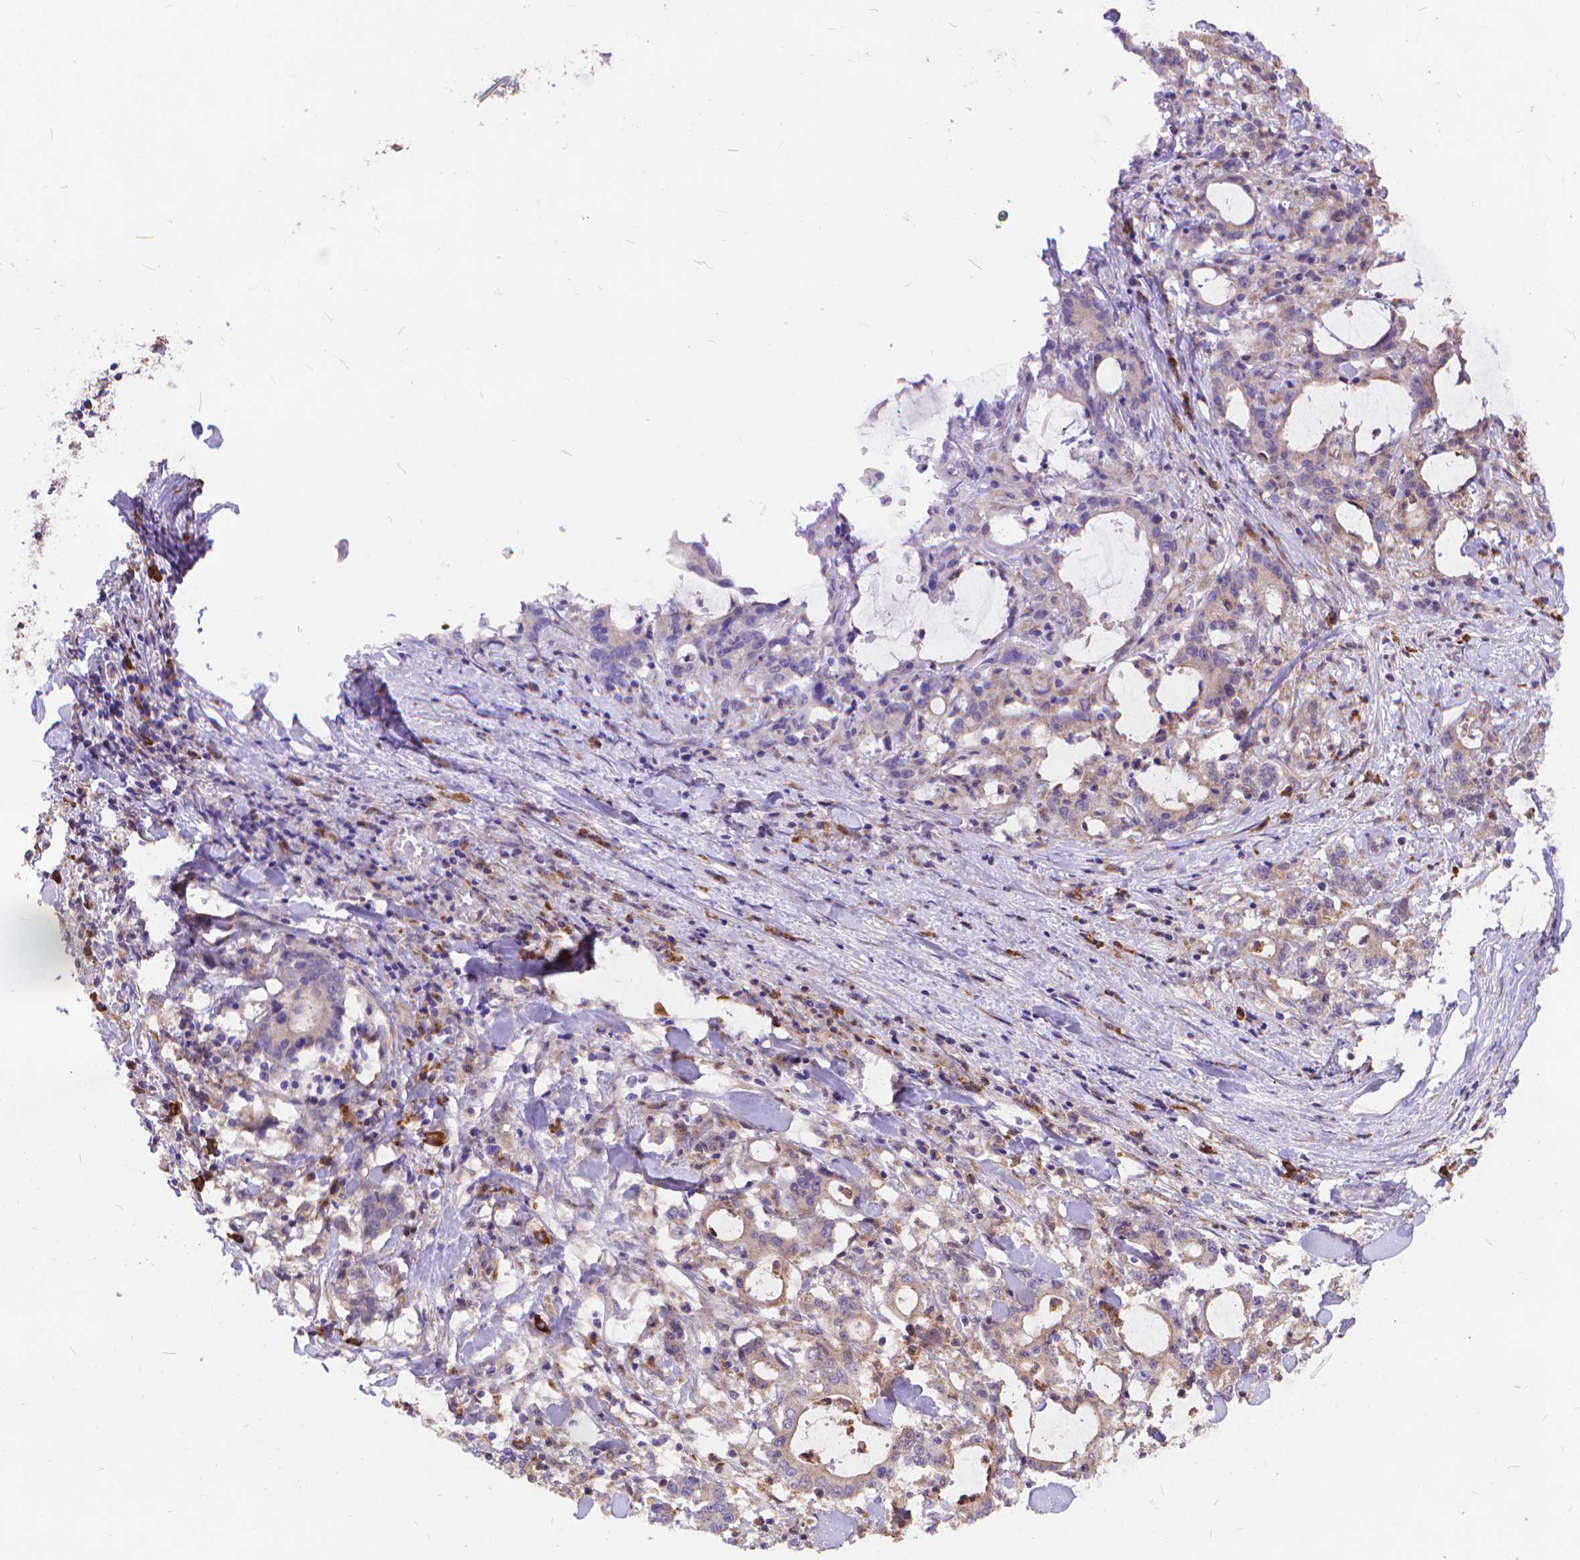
{"staining": {"intensity": "weak", "quantity": "<25%", "location": "cytoplasmic/membranous"}, "tissue": "stomach cancer", "cell_type": "Tumor cells", "image_type": "cancer", "snomed": [{"axis": "morphology", "description": "Adenocarcinoma, NOS"}, {"axis": "topography", "description": "Stomach, upper"}], "caption": "Image shows no significant protein staining in tumor cells of adenocarcinoma (stomach). Nuclei are stained in blue.", "gene": "ARAP1", "patient": {"sex": "male", "age": 68}}